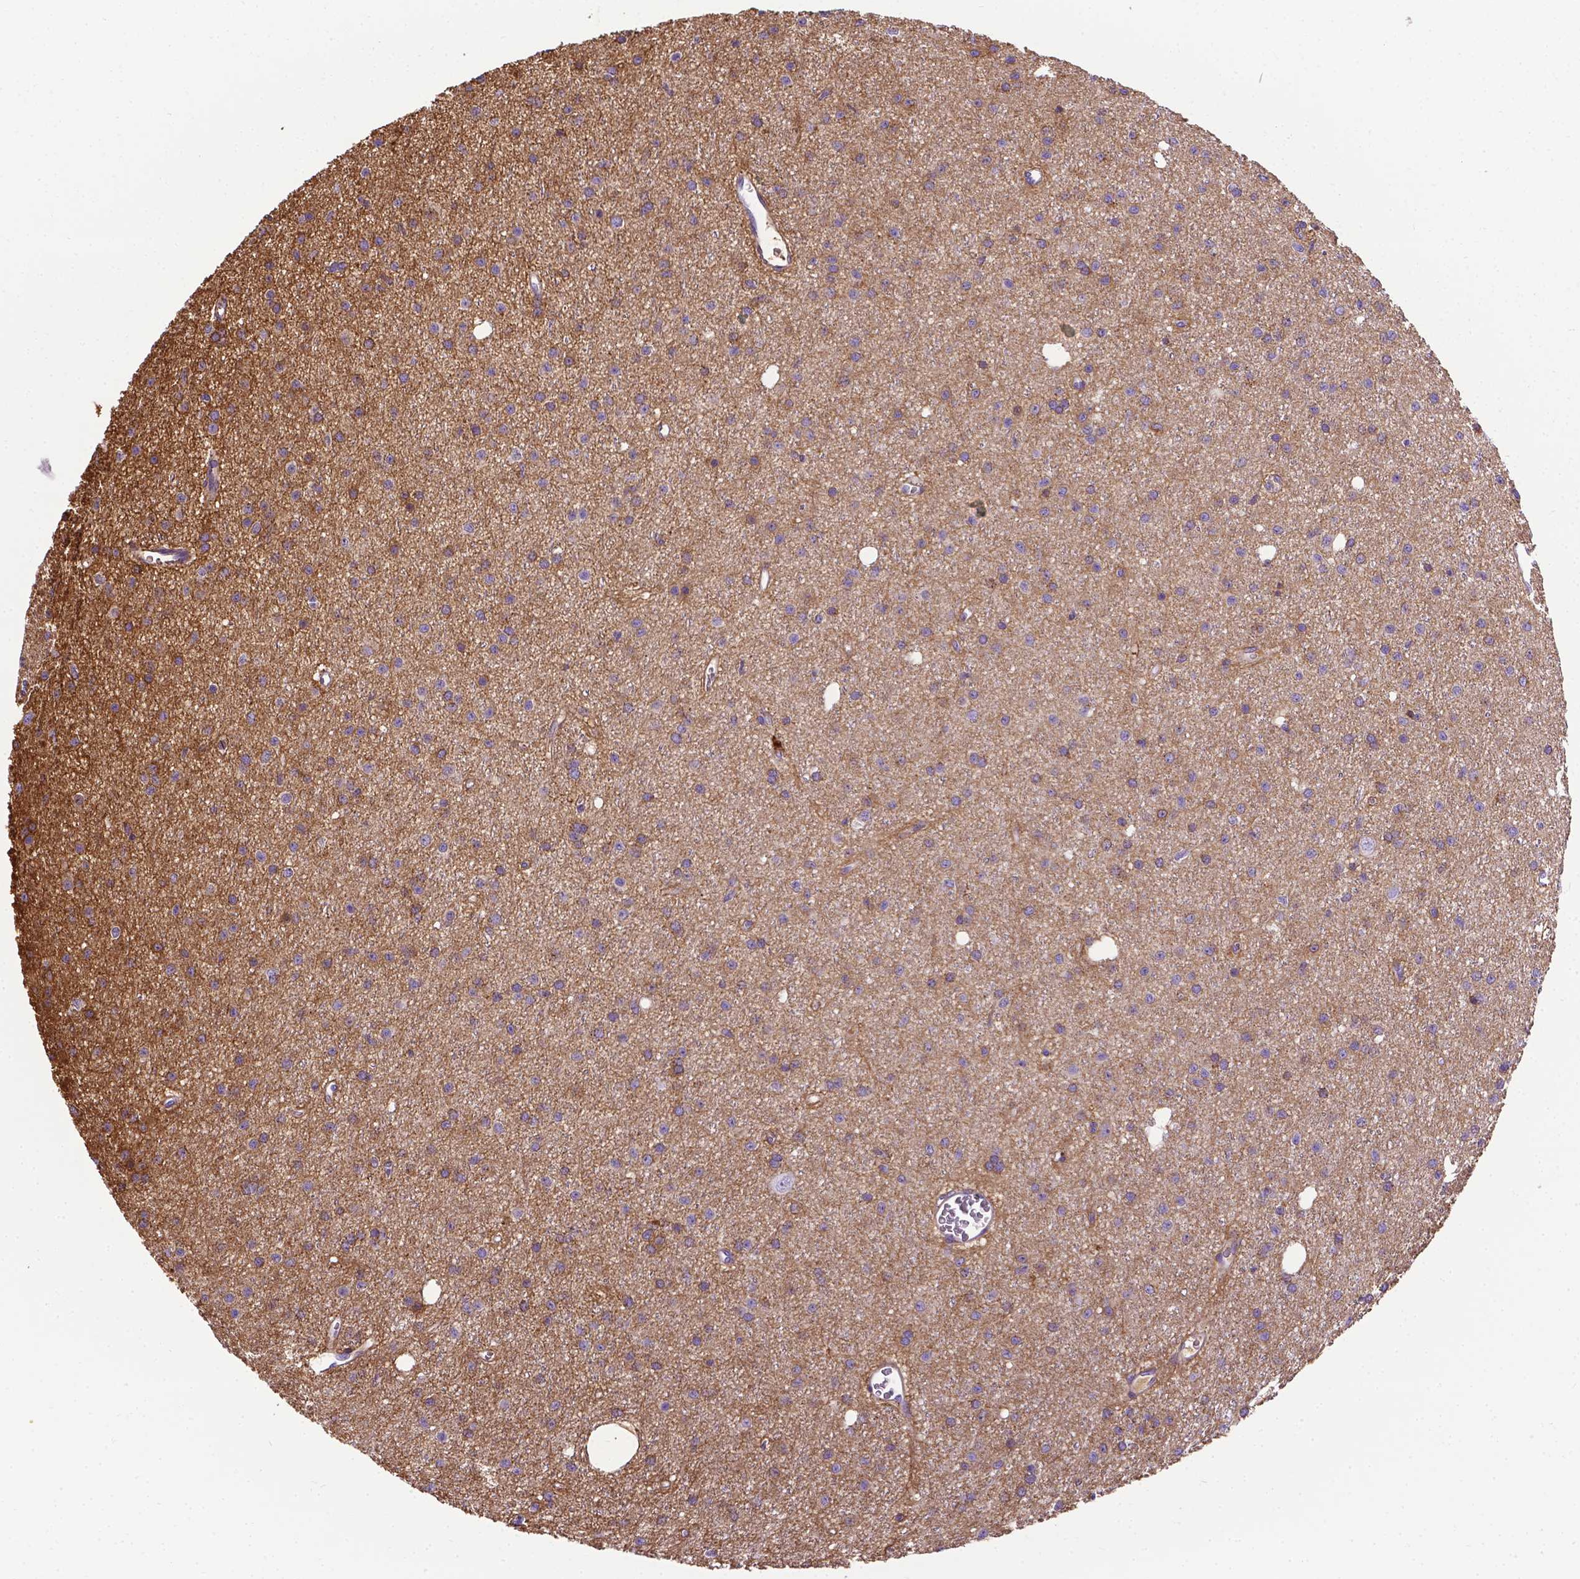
{"staining": {"intensity": "weak", "quantity": "<25%", "location": "cytoplasmic/membranous"}, "tissue": "glioma", "cell_type": "Tumor cells", "image_type": "cancer", "snomed": [{"axis": "morphology", "description": "Glioma, malignant, Low grade"}, {"axis": "topography", "description": "Brain"}], "caption": "High magnification brightfield microscopy of glioma stained with DAB (brown) and counterstained with hematoxylin (blue): tumor cells show no significant expression.", "gene": "APOE", "patient": {"sex": "male", "age": 27}}